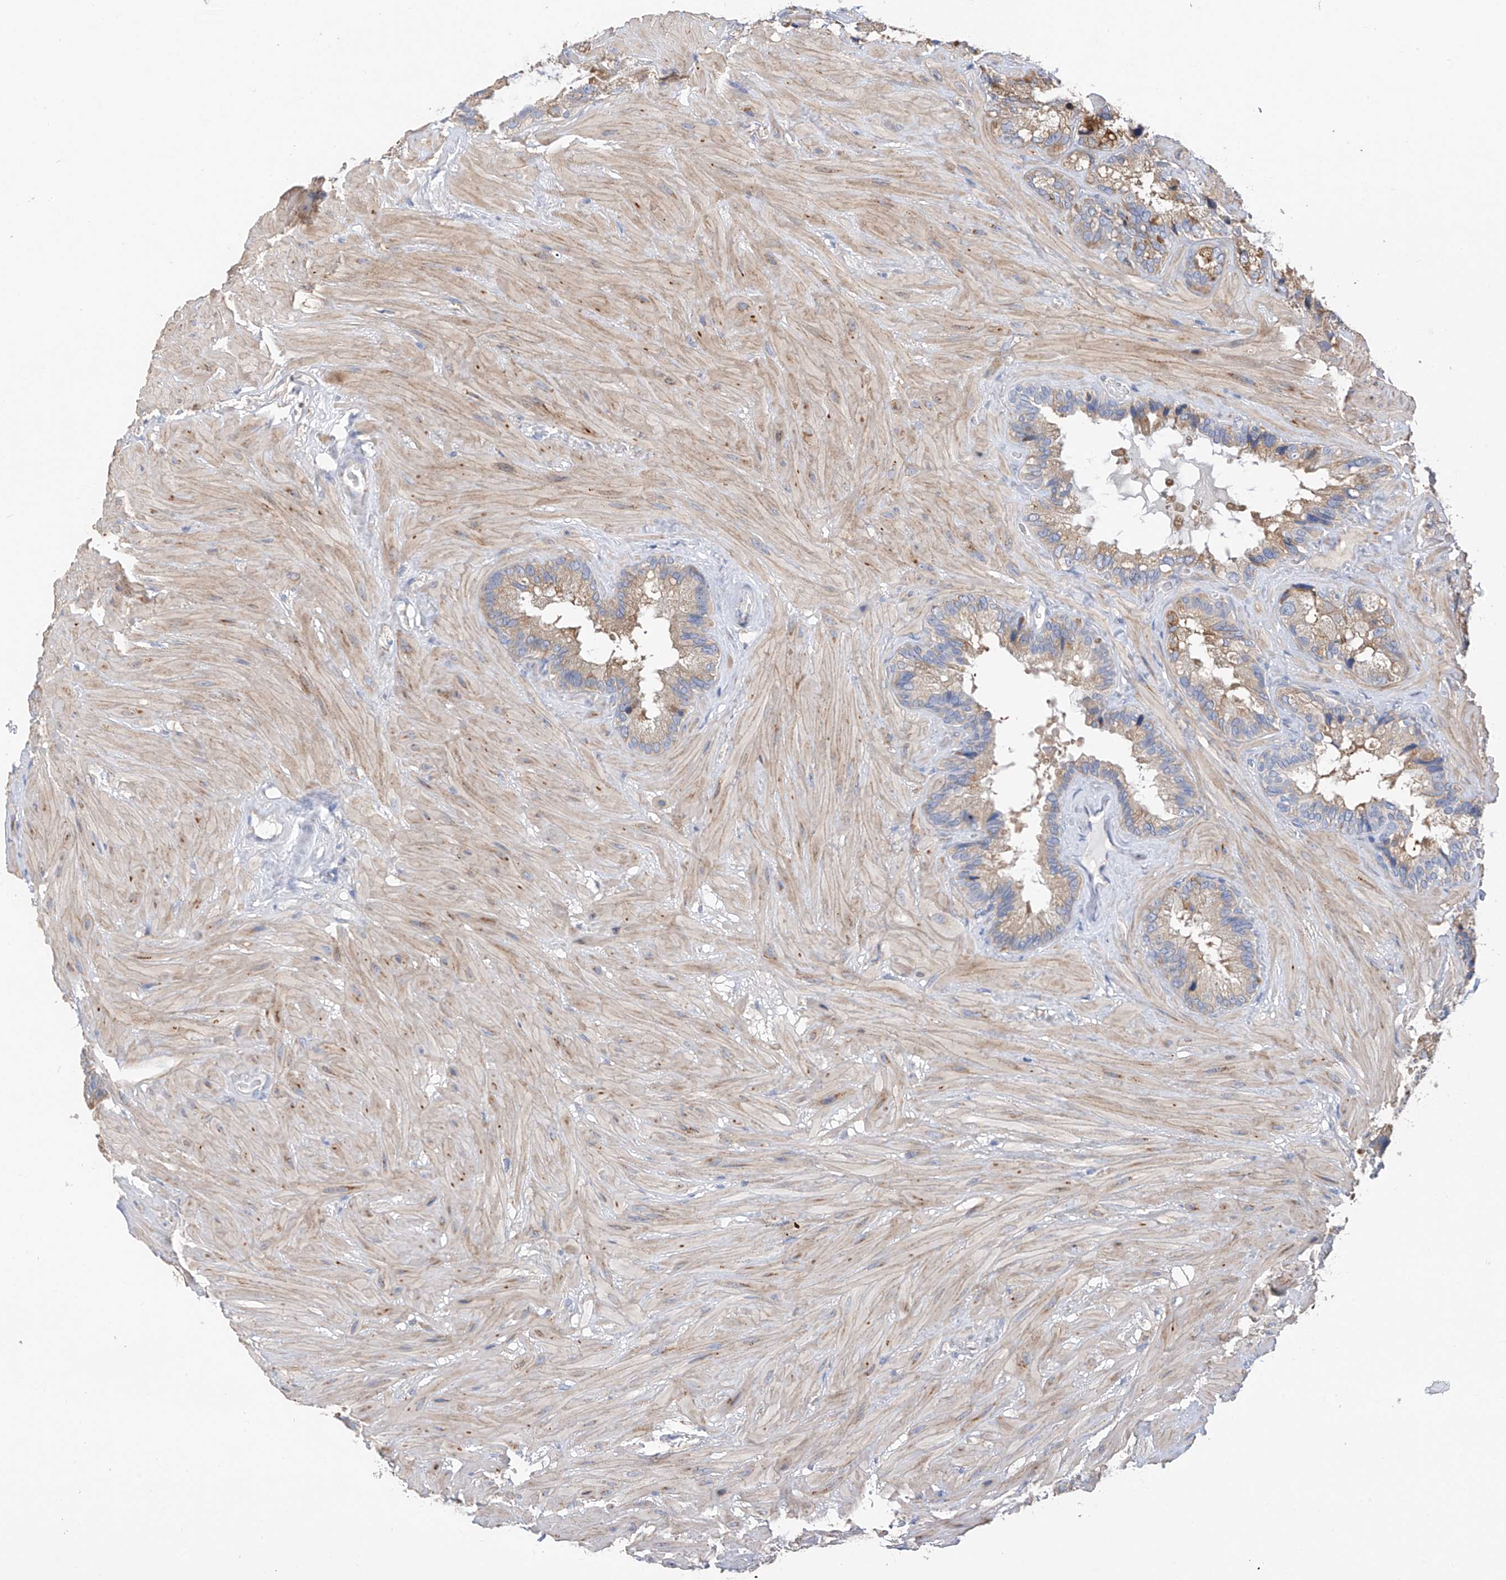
{"staining": {"intensity": "weak", "quantity": "<25%", "location": "cytoplasmic/membranous"}, "tissue": "seminal vesicle", "cell_type": "Glandular cells", "image_type": "normal", "snomed": [{"axis": "morphology", "description": "Normal tissue, NOS"}, {"axis": "topography", "description": "Prostate"}, {"axis": "topography", "description": "Seminal veicle"}], "caption": "The image reveals no staining of glandular cells in unremarkable seminal vesicle. (Brightfield microscopy of DAB (3,3'-diaminobenzidine) immunohistochemistry at high magnification).", "gene": "REC8", "patient": {"sex": "male", "age": 68}}